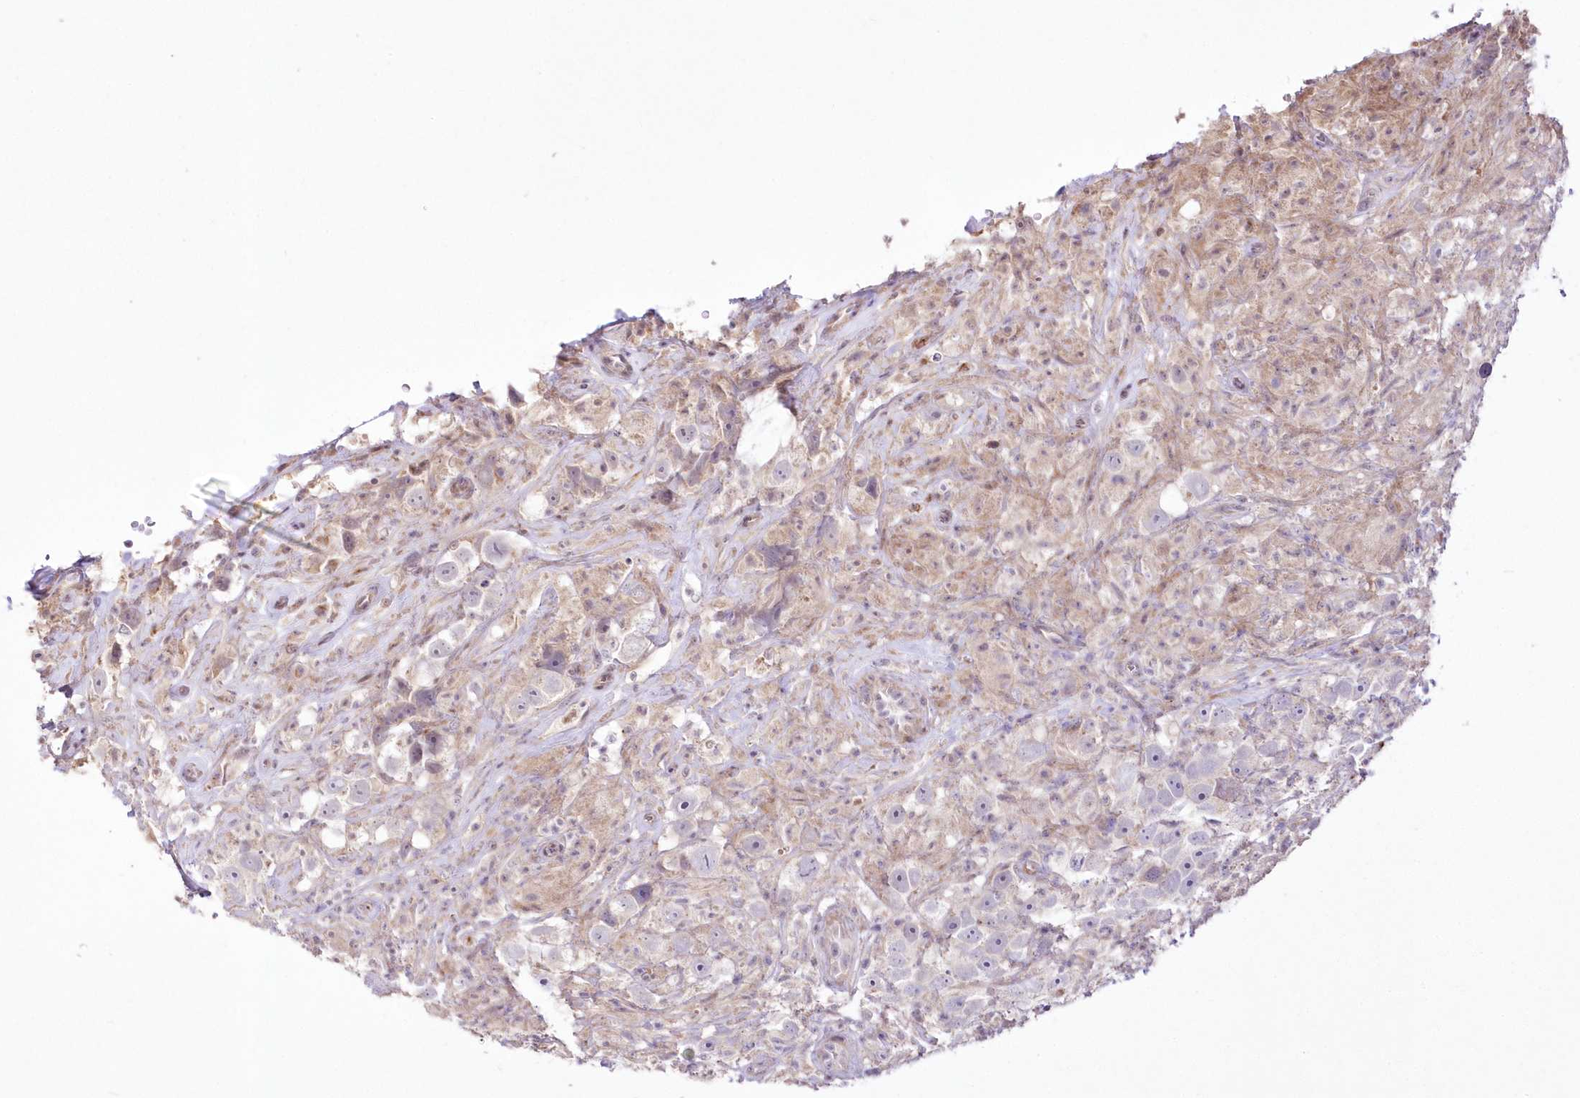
{"staining": {"intensity": "negative", "quantity": "none", "location": "none"}, "tissue": "testis cancer", "cell_type": "Tumor cells", "image_type": "cancer", "snomed": [{"axis": "morphology", "description": "Seminoma, NOS"}, {"axis": "topography", "description": "Testis"}], "caption": "There is no significant expression in tumor cells of testis cancer (seminoma). (DAB IHC, high magnification).", "gene": "FAM241B", "patient": {"sex": "male", "age": 49}}